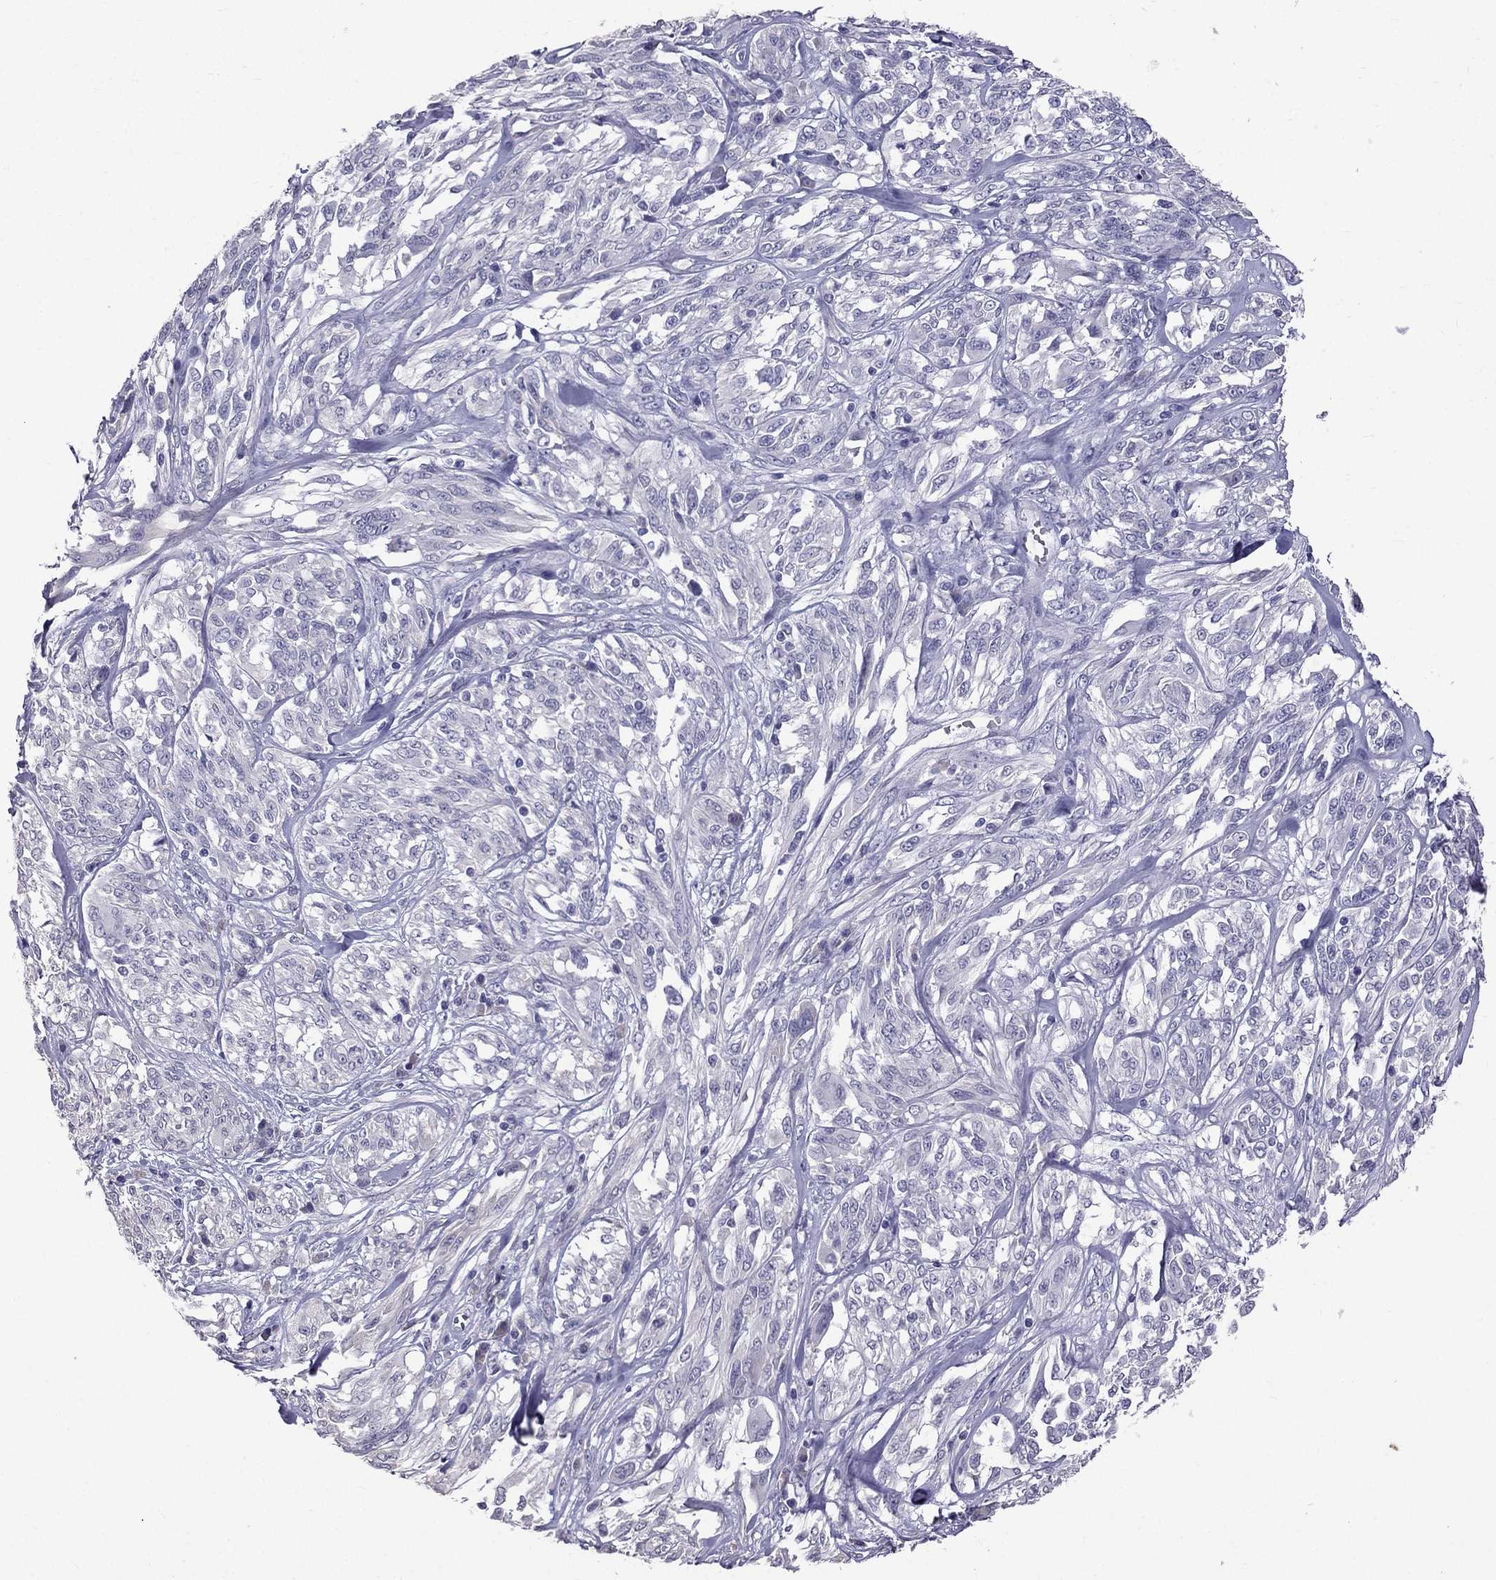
{"staining": {"intensity": "negative", "quantity": "none", "location": "none"}, "tissue": "melanoma", "cell_type": "Tumor cells", "image_type": "cancer", "snomed": [{"axis": "morphology", "description": "Malignant melanoma, NOS"}, {"axis": "topography", "description": "Skin"}], "caption": "This is an immunohistochemistry (IHC) histopathology image of human melanoma. There is no positivity in tumor cells.", "gene": "SCG5", "patient": {"sex": "female", "age": 91}}